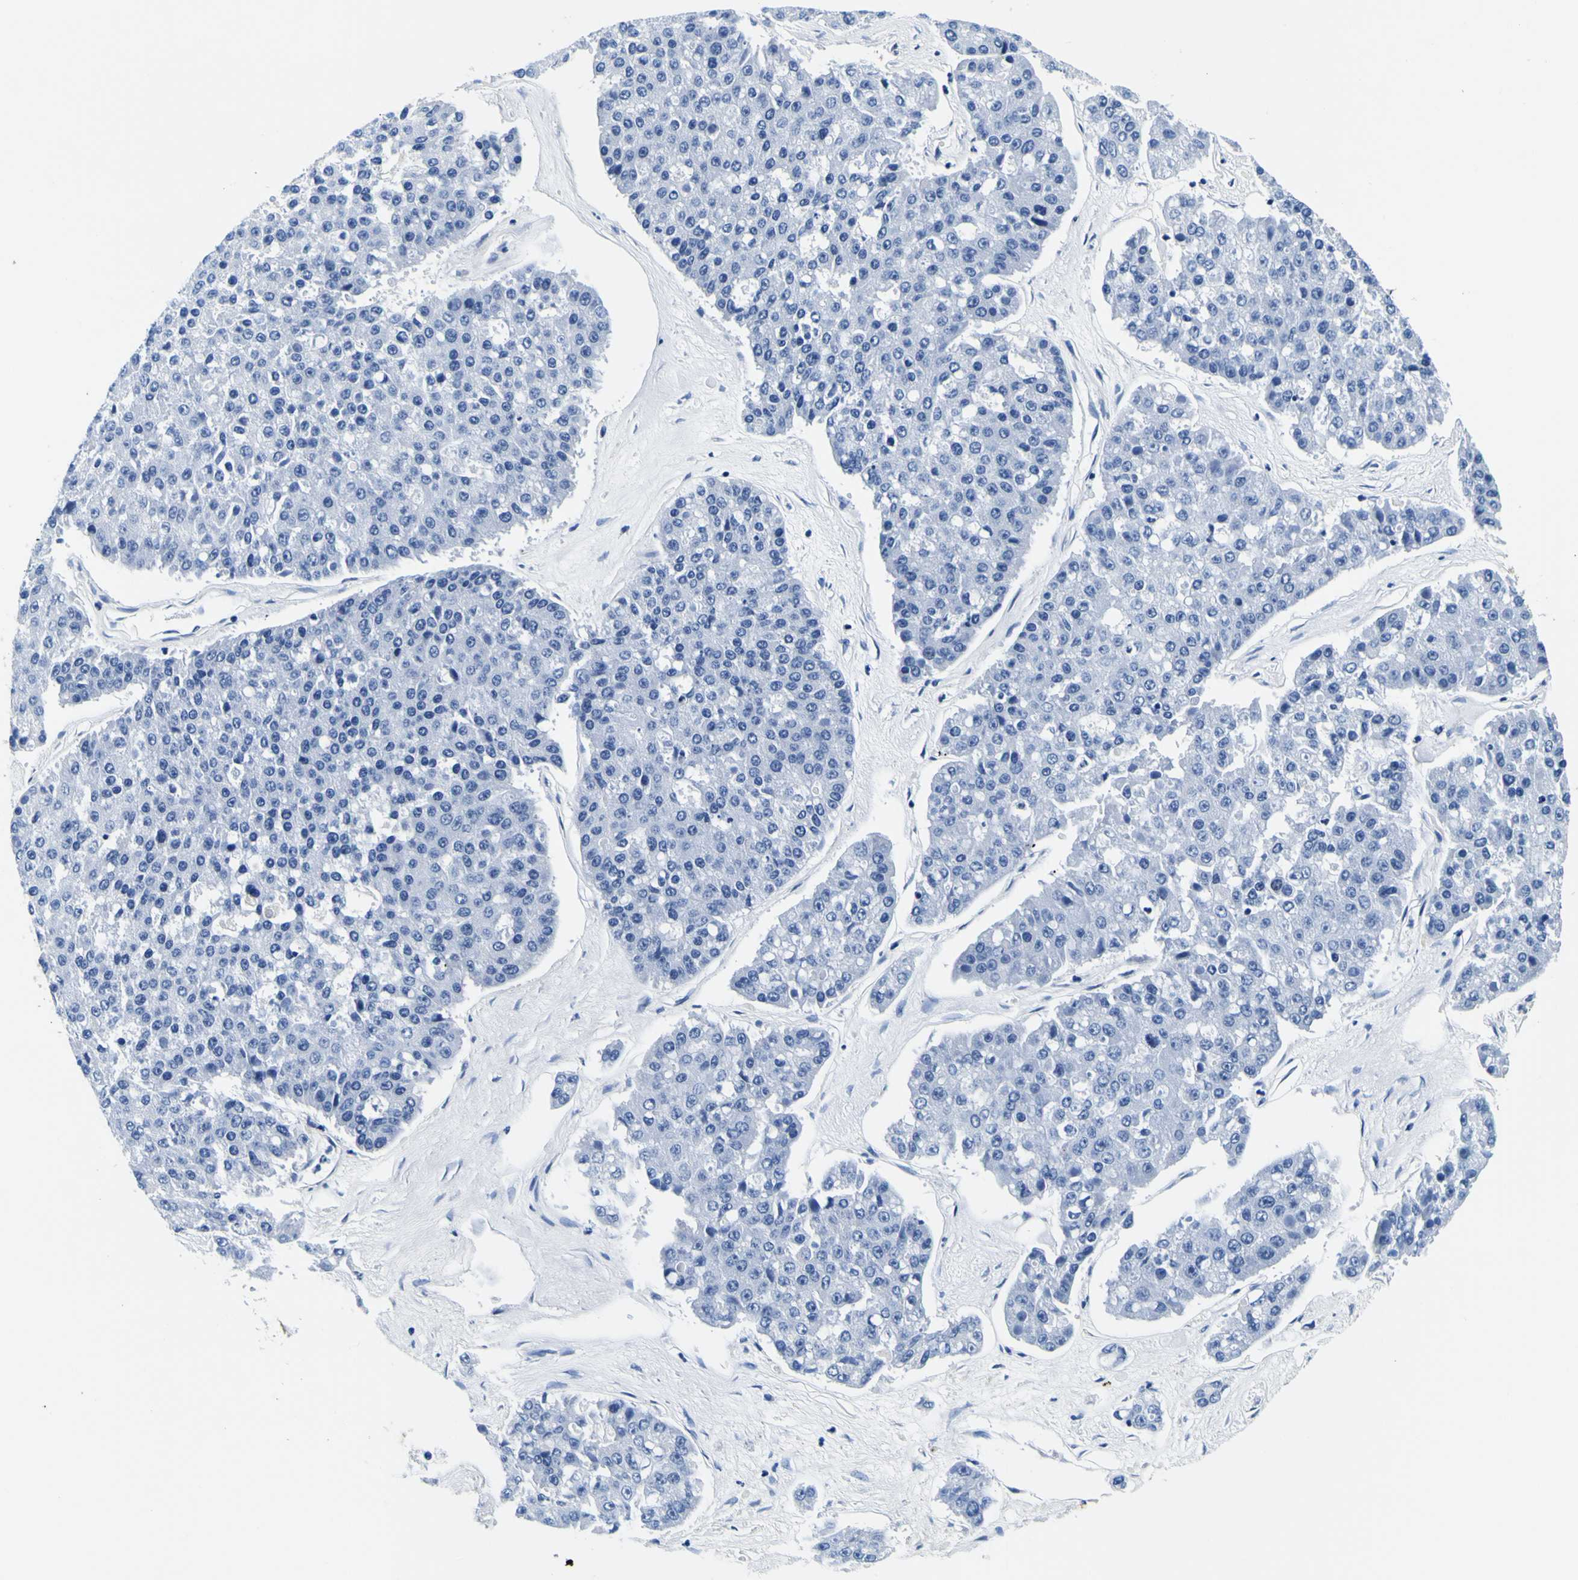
{"staining": {"intensity": "negative", "quantity": "none", "location": "none"}, "tissue": "pancreatic cancer", "cell_type": "Tumor cells", "image_type": "cancer", "snomed": [{"axis": "morphology", "description": "Adenocarcinoma, NOS"}, {"axis": "topography", "description": "Pancreas"}], "caption": "Pancreatic cancer (adenocarcinoma) was stained to show a protein in brown. There is no significant expression in tumor cells. (Immunohistochemistry, brightfield microscopy, high magnification).", "gene": "TUBA1B", "patient": {"sex": "male", "age": 50}}